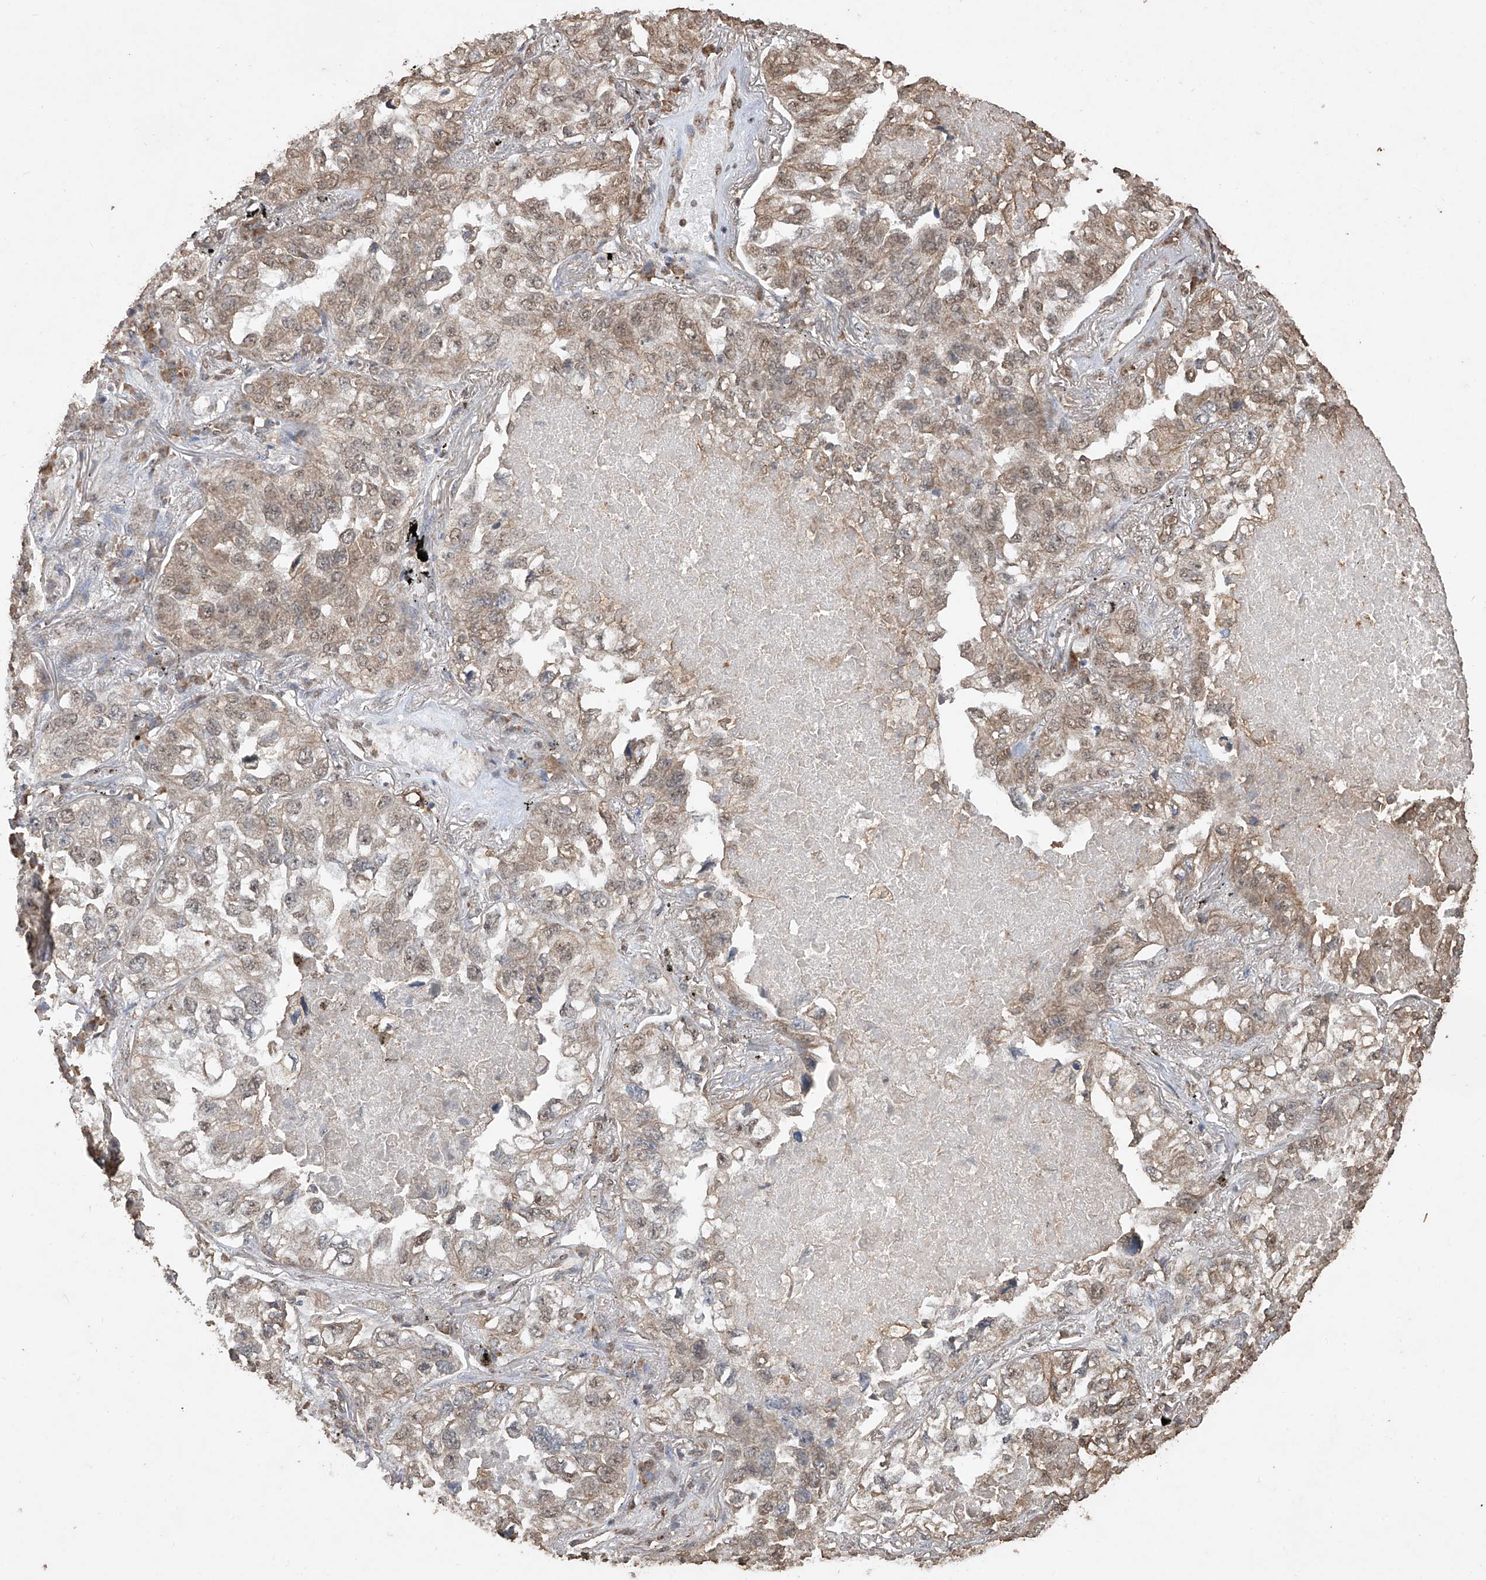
{"staining": {"intensity": "moderate", "quantity": ">75%", "location": "cytoplasmic/membranous,nuclear"}, "tissue": "lung cancer", "cell_type": "Tumor cells", "image_type": "cancer", "snomed": [{"axis": "morphology", "description": "Adenocarcinoma, NOS"}, {"axis": "topography", "description": "Lung"}], "caption": "Tumor cells display moderate cytoplasmic/membranous and nuclear staining in about >75% of cells in lung adenocarcinoma.", "gene": "ELOVL1", "patient": {"sex": "male", "age": 65}}